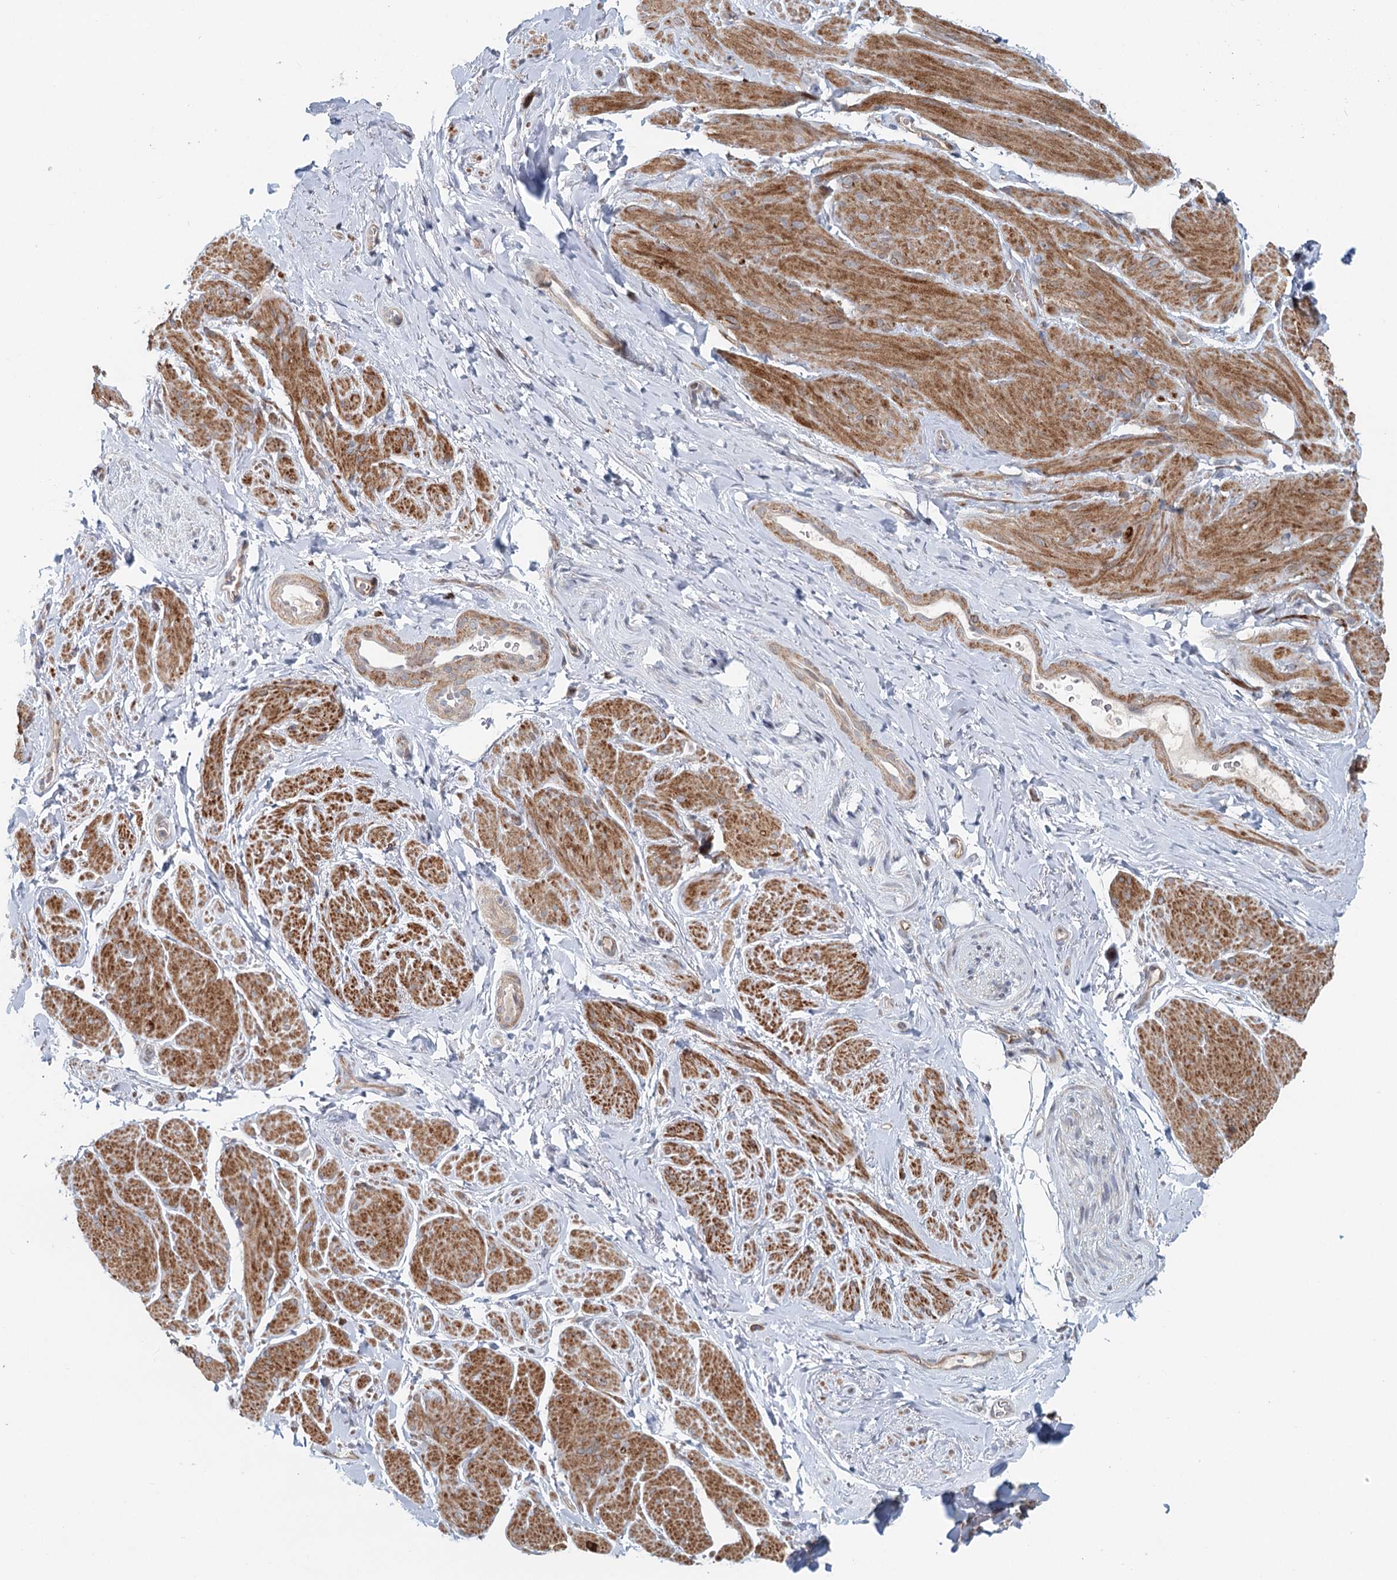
{"staining": {"intensity": "moderate", "quantity": ">75%", "location": "cytoplasmic/membranous"}, "tissue": "smooth muscle", "cell_type": "Smooth muscle cells", "image_type": "normal", "snomed": [{"axis": "morphology", "description": "Normal tissue, NOS"}, {"axis": "topography", "description": "Smooth muscle"}, {"axis": "topography", "description": "Peripheral nerve tissue"}], "caption": "Benign smooth muscle reveals moderate cytoplasmic/membranous positivity in about >75% of smooth muscle cells Immunohistochemistry stains the protein in brown and the nuclei are stained blue..", "gene": "RNF111", "patient": {"sex": "male", "age": 69}}